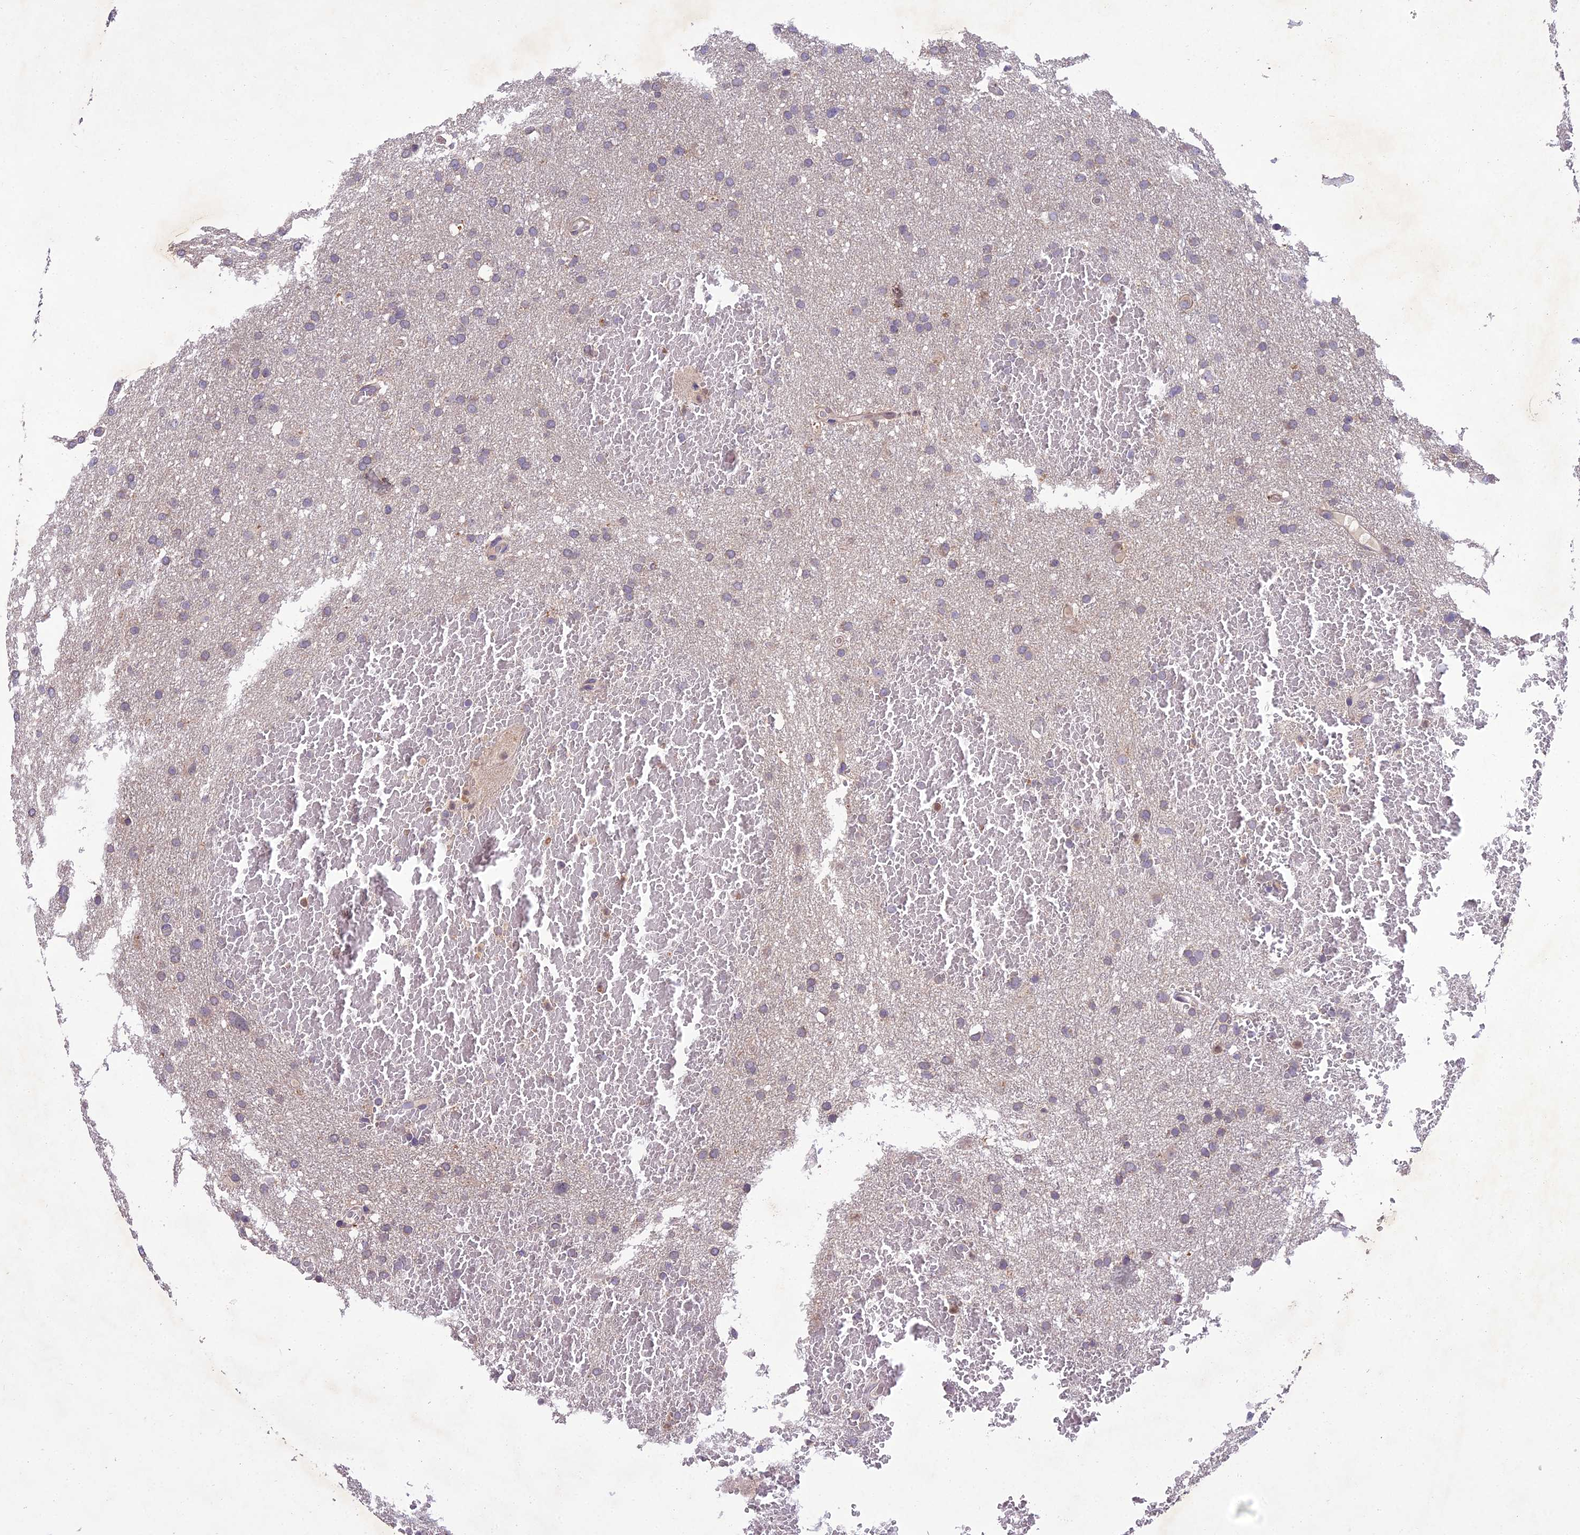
{"staining": {"intensity": "weak", "quantity": "<25%", "location": "cytoplasmic/membranous"}, "tissue": "glioma", "cell_type": "Tumor cells", "image_type": "cancer", "snomed": [{"axis": "morphology", "description": "Glioma, malignant, High grade"}, {"axis": "topography", "description": "Cerebral cortex"}], "caption": "IHC photomicrograph of neoplastic tissue: human high-grade glioma (malignant) stained with DAB (3,3'-diaminobenzidine) exhibits no significant protein expression in tumor cells.", "gene": "CENPL", "patient": {"sex": "female", "age": 36}}